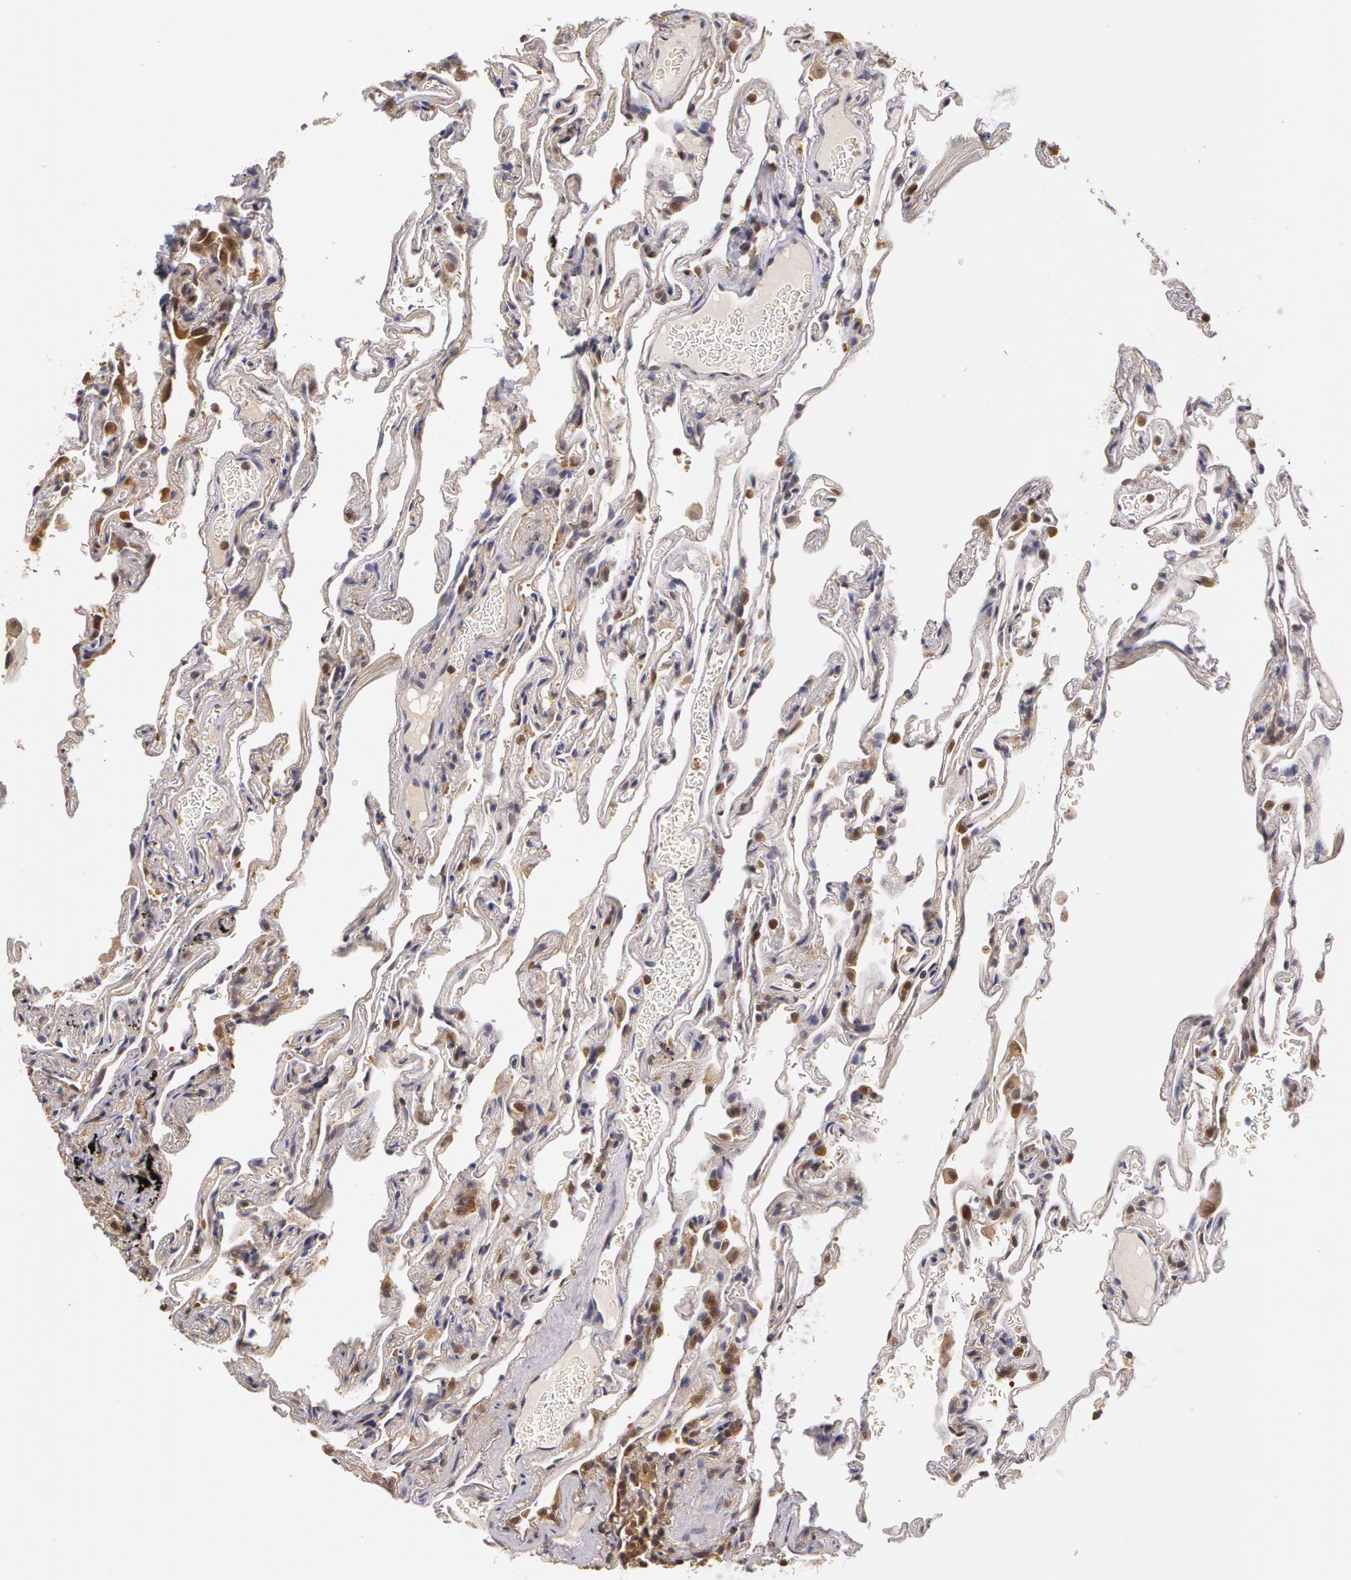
{"staining": {"intensity": "negative", "quantity": "none", "location": "none"}, "tissue": "lung", "cell_type": "Alveolar cells", "image_type": "normal", "snomed": [{"axis": "morphology", "description": "Normal tissue, NOS"}, {"axis": "morphology", "description": "Inflammation, NOS"}, {"axis": "topography", "description": "Lung"}], "caption": "This is a histopathology image of IHC staining of unremarkable lung, which shows no positivity in alveolar cells.", "gene": "AHSA1", "patient": {"sex": "male", "age": 69}}